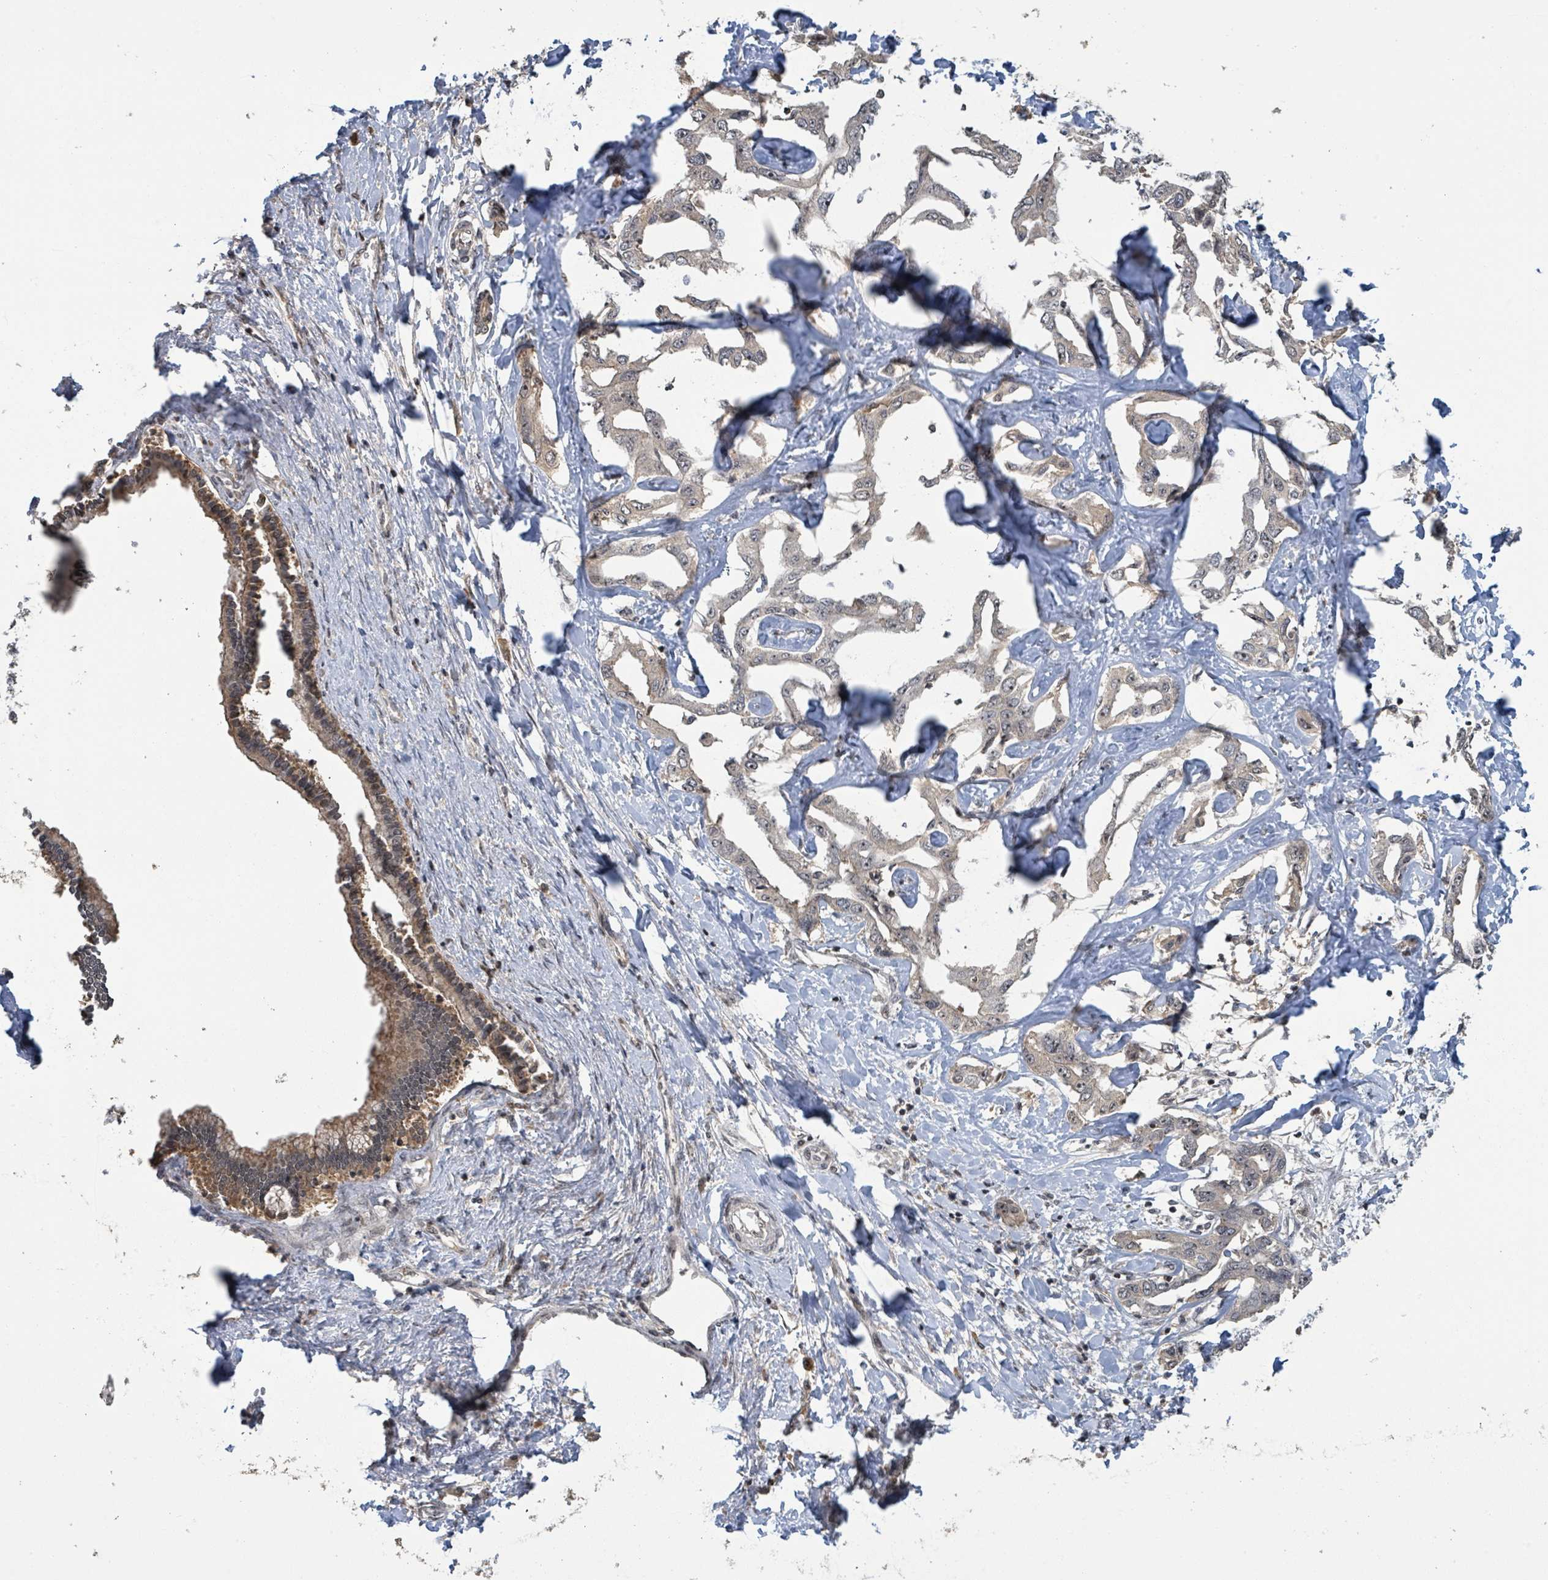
{"staining": {"intensity": "weak", "quantity": ">75%", "location": "nuclear"}, "tissue": "liver cancer", "cell_type": "Tumor cells", "image_type": "cancer", "snomed": [{"axis": "morphology", "description": "Cholangiocarcinoma"}, {"axis": "topography", "description": "Liver"}], "caption": "Immunohistochemistry image of human liver cancer stained for a protein (brown), which displays low levels of weak nuclear positivity in about >75% of tumor cells.", "gene": "ZBTB14", "patient": {"sex": "male", "age": 59}}